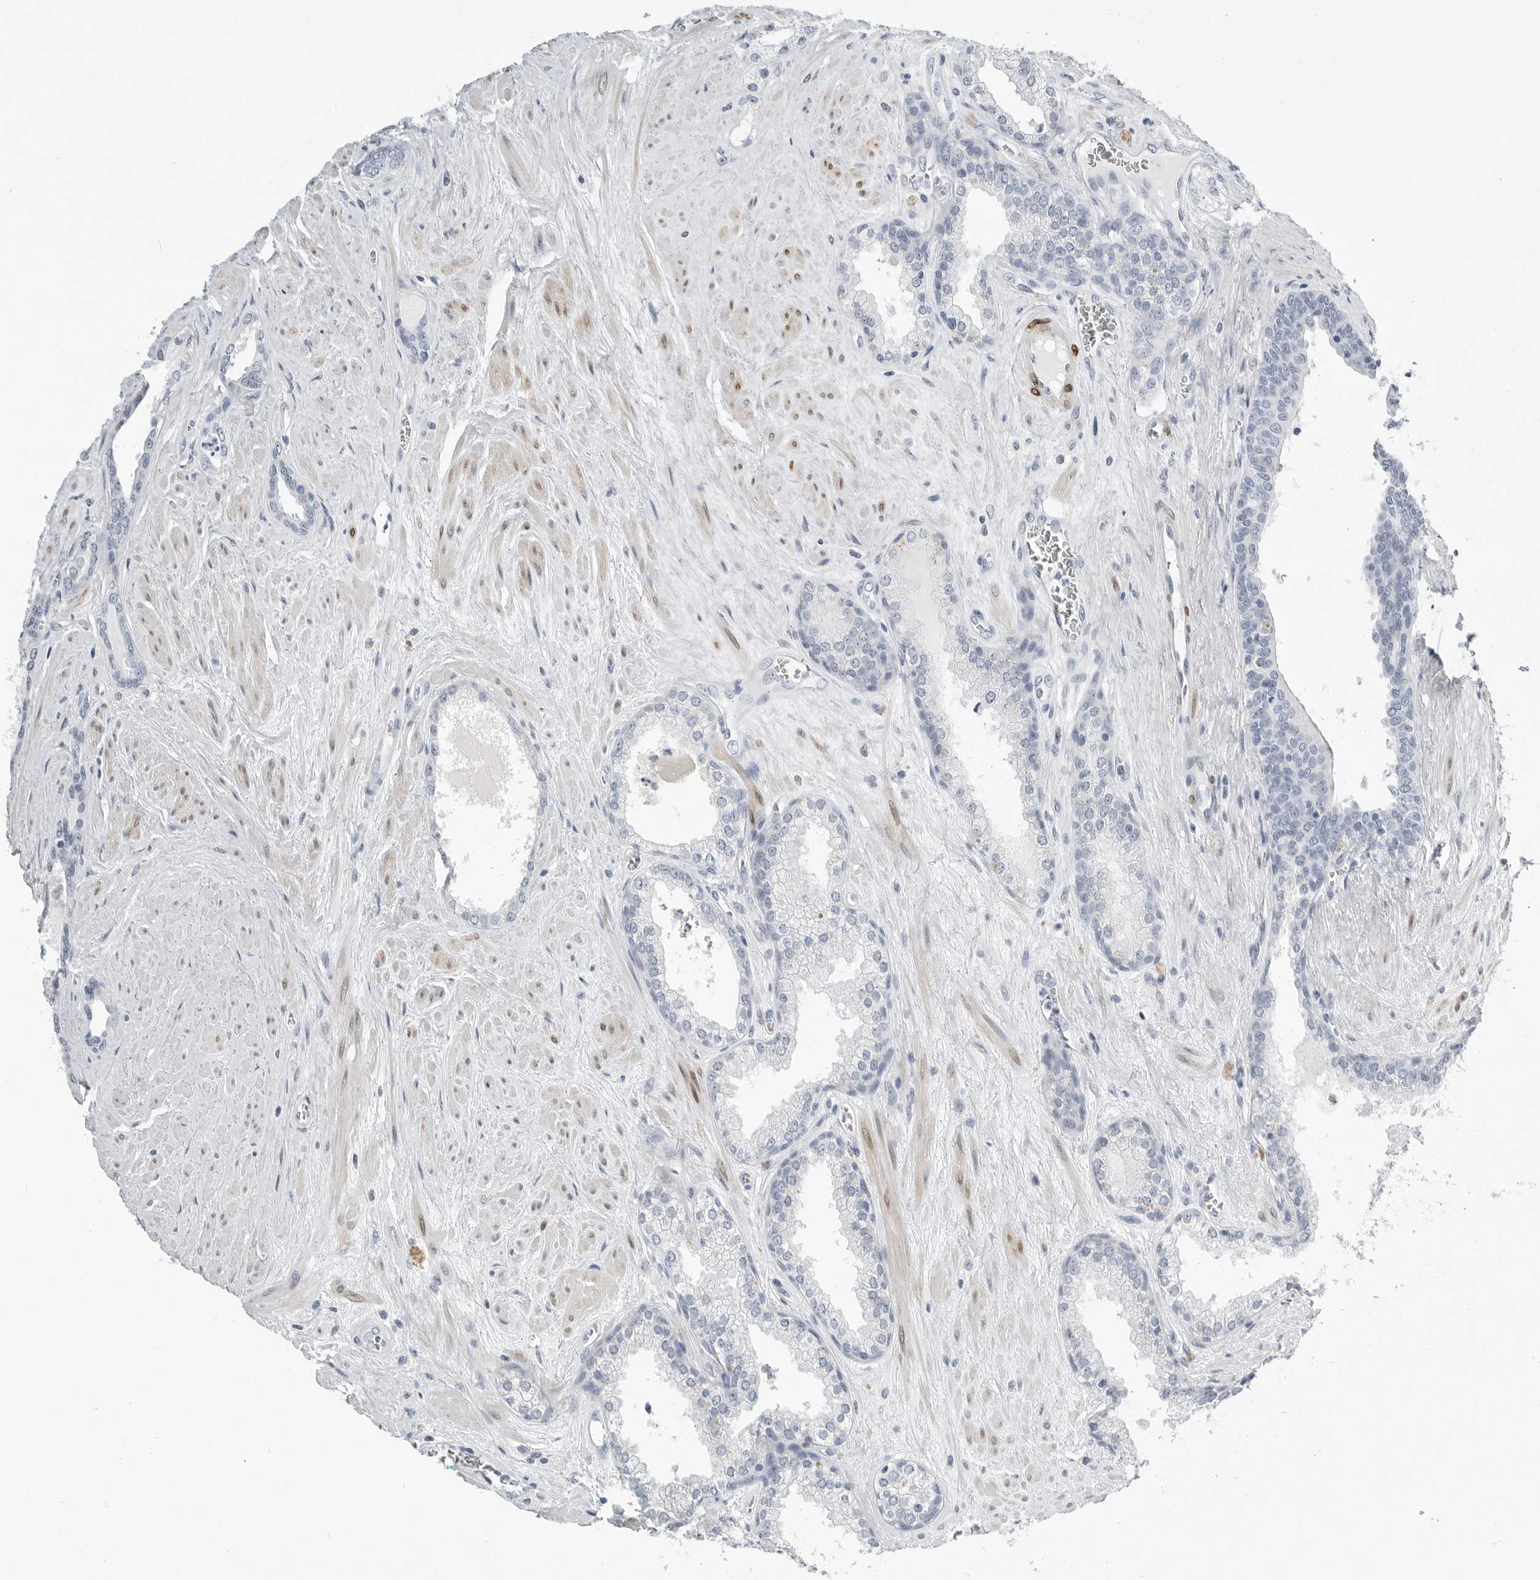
{"staining": {"intensity": "negative", "quantity": "none", "location": "none"}, "tissue": "prostate cancer", "cell_type": "Tumor cells", "image_type": "cancer", "snomed": [{"axis": "morphology", "description": "Adenocarcinoma, Low grade"}, {"axis": "topography", "description": "Prostate"}], "caption": "IHC of human prostate cancer (adenocarcinoma (low-grade)) exhibits no staining in tumor cells.", "gene": "PLN", "patient": {"sex": "male", "age": 62}}